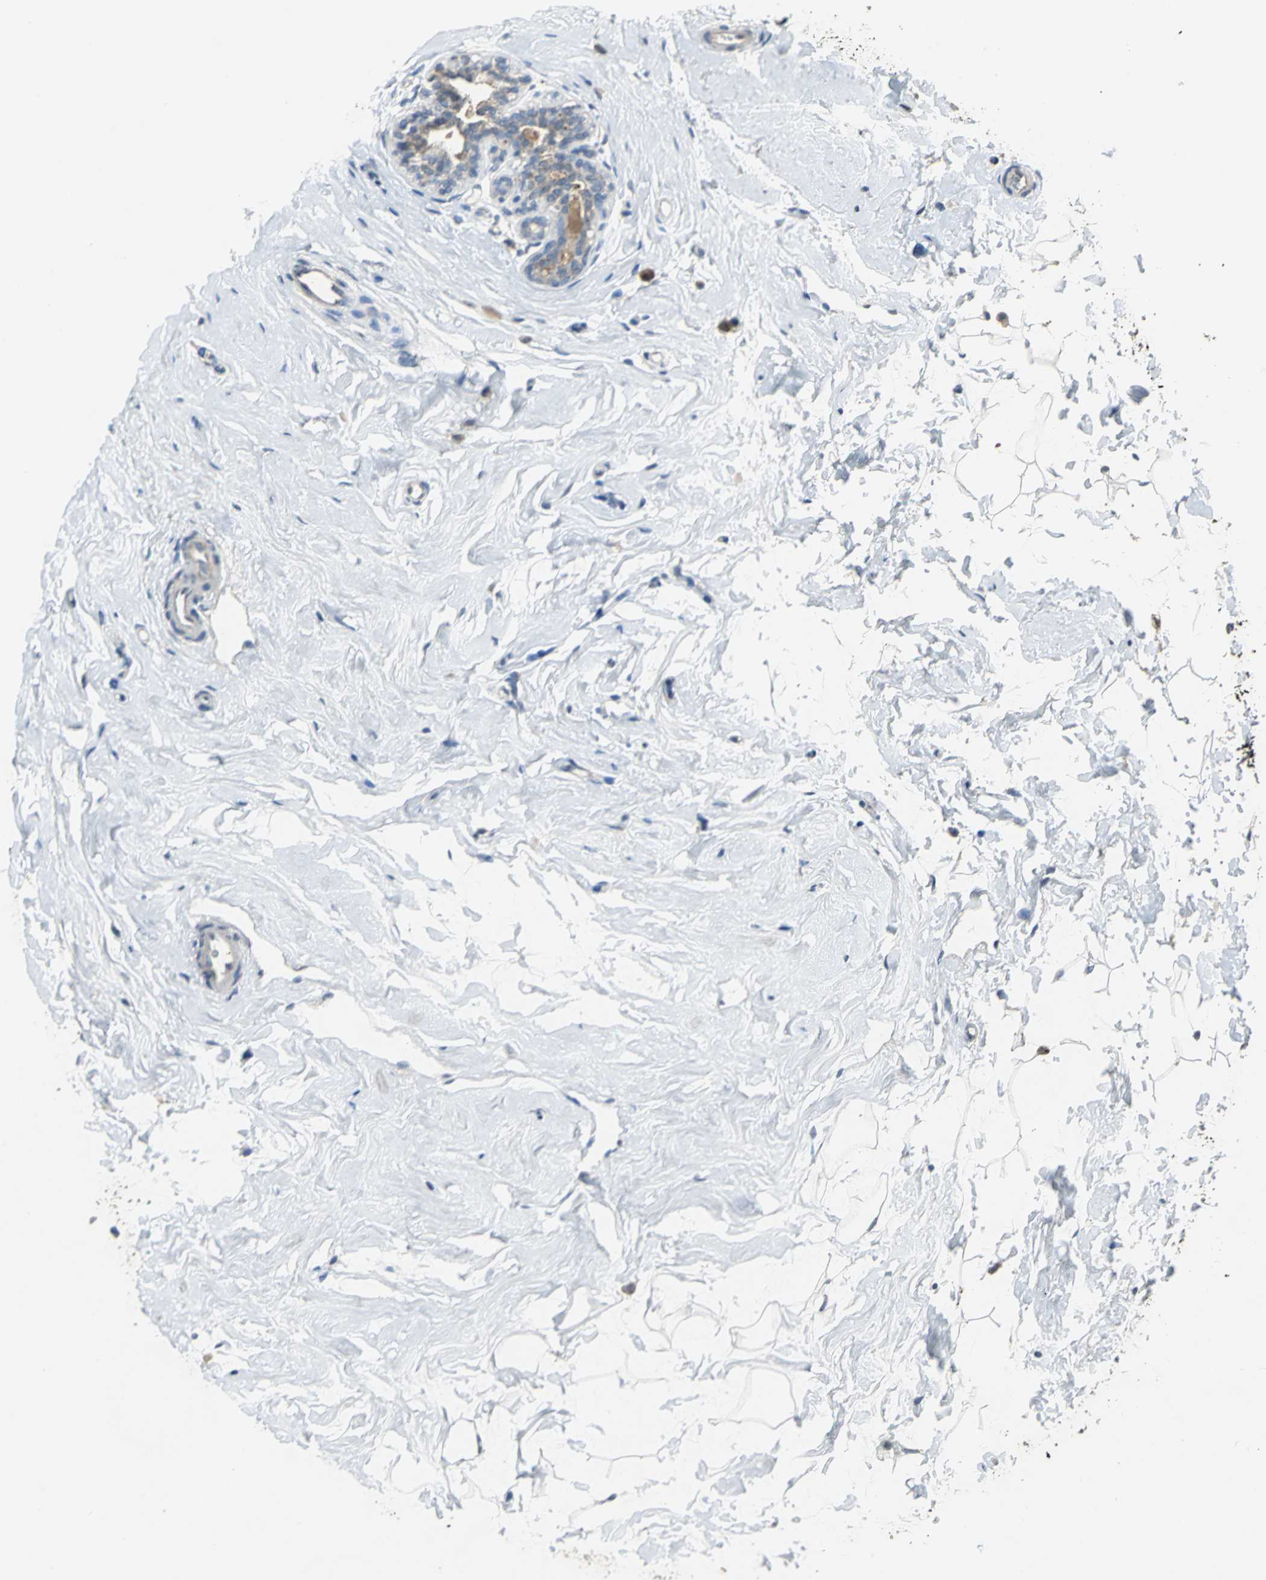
{"staining": {"intensity": "negative", "quantity": "none", "location": "none"}, "tissue": "breast", "cell_type": "Adipocytes", "image_type": "normal", "snomed": [{"axis": "morphology", "description": "Normal tissue, NOS"}, {"axis": "topography", "description": "Breast"}], "caption": "This is an IHC histopathology image of unremarkable human breast. There is no positivity in adipocytes.", "gene": "OCLN", "patient": {"sex": "female", "age": 52}}